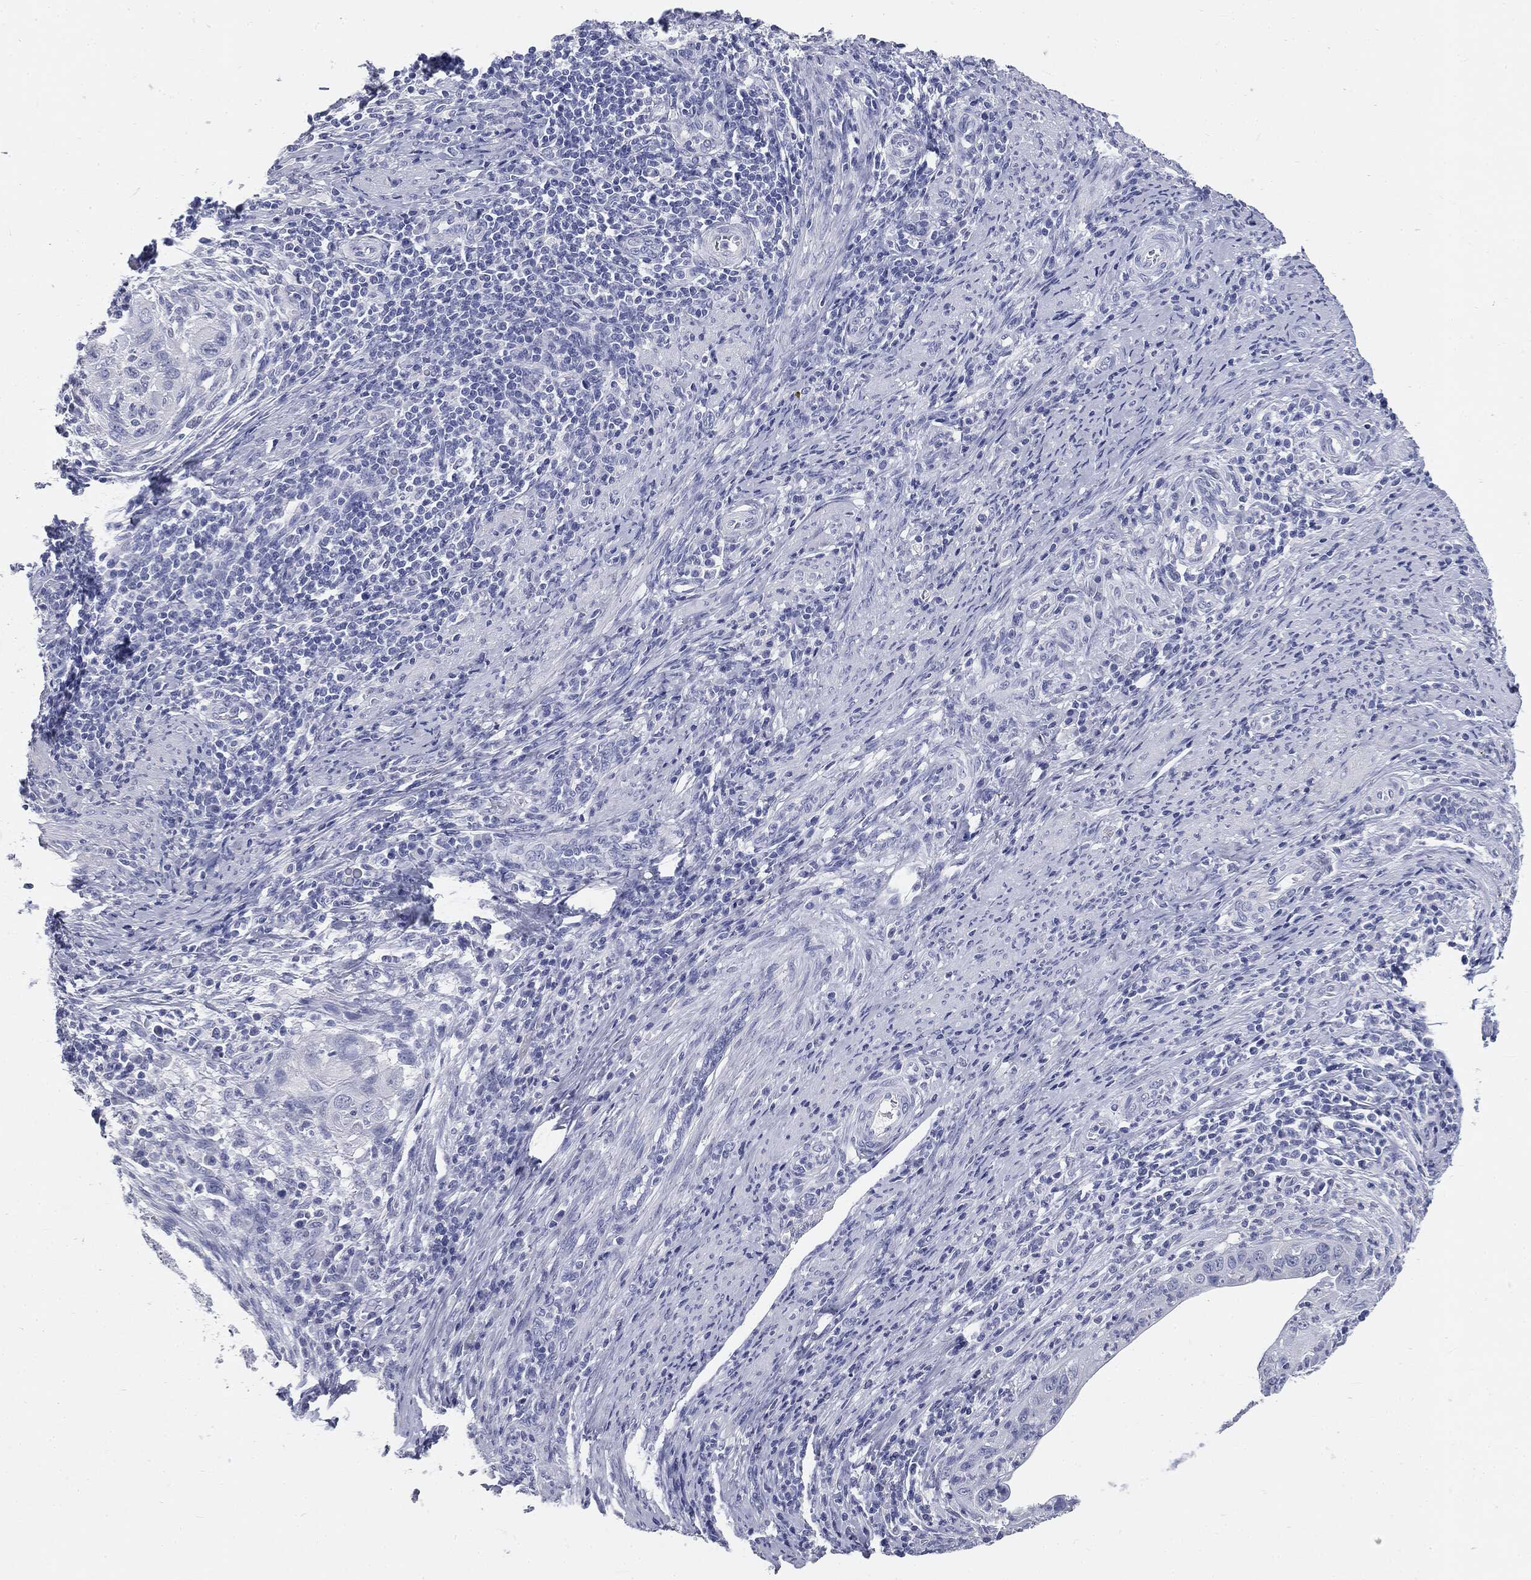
{"staining": {"intensity": "negative", "quantity": "none", "location": "none"}, "tissue": "cervical cancer", "cell_type": "Tumor cells", "image_type": "cancer", "snomed": [{"axis": "morphology", "description": "Squamous cell carcinoma, NOS"}, {"axis": "topography", "description": "Cervix"}], "caption": "A photomicrograph of cervical cancer (squamous cell carcinoma) stained for a protein demonstrates no brown staining in tumor cells.", "gene": "CUZD1", "patient": {"sex": "female", "age": 26}}